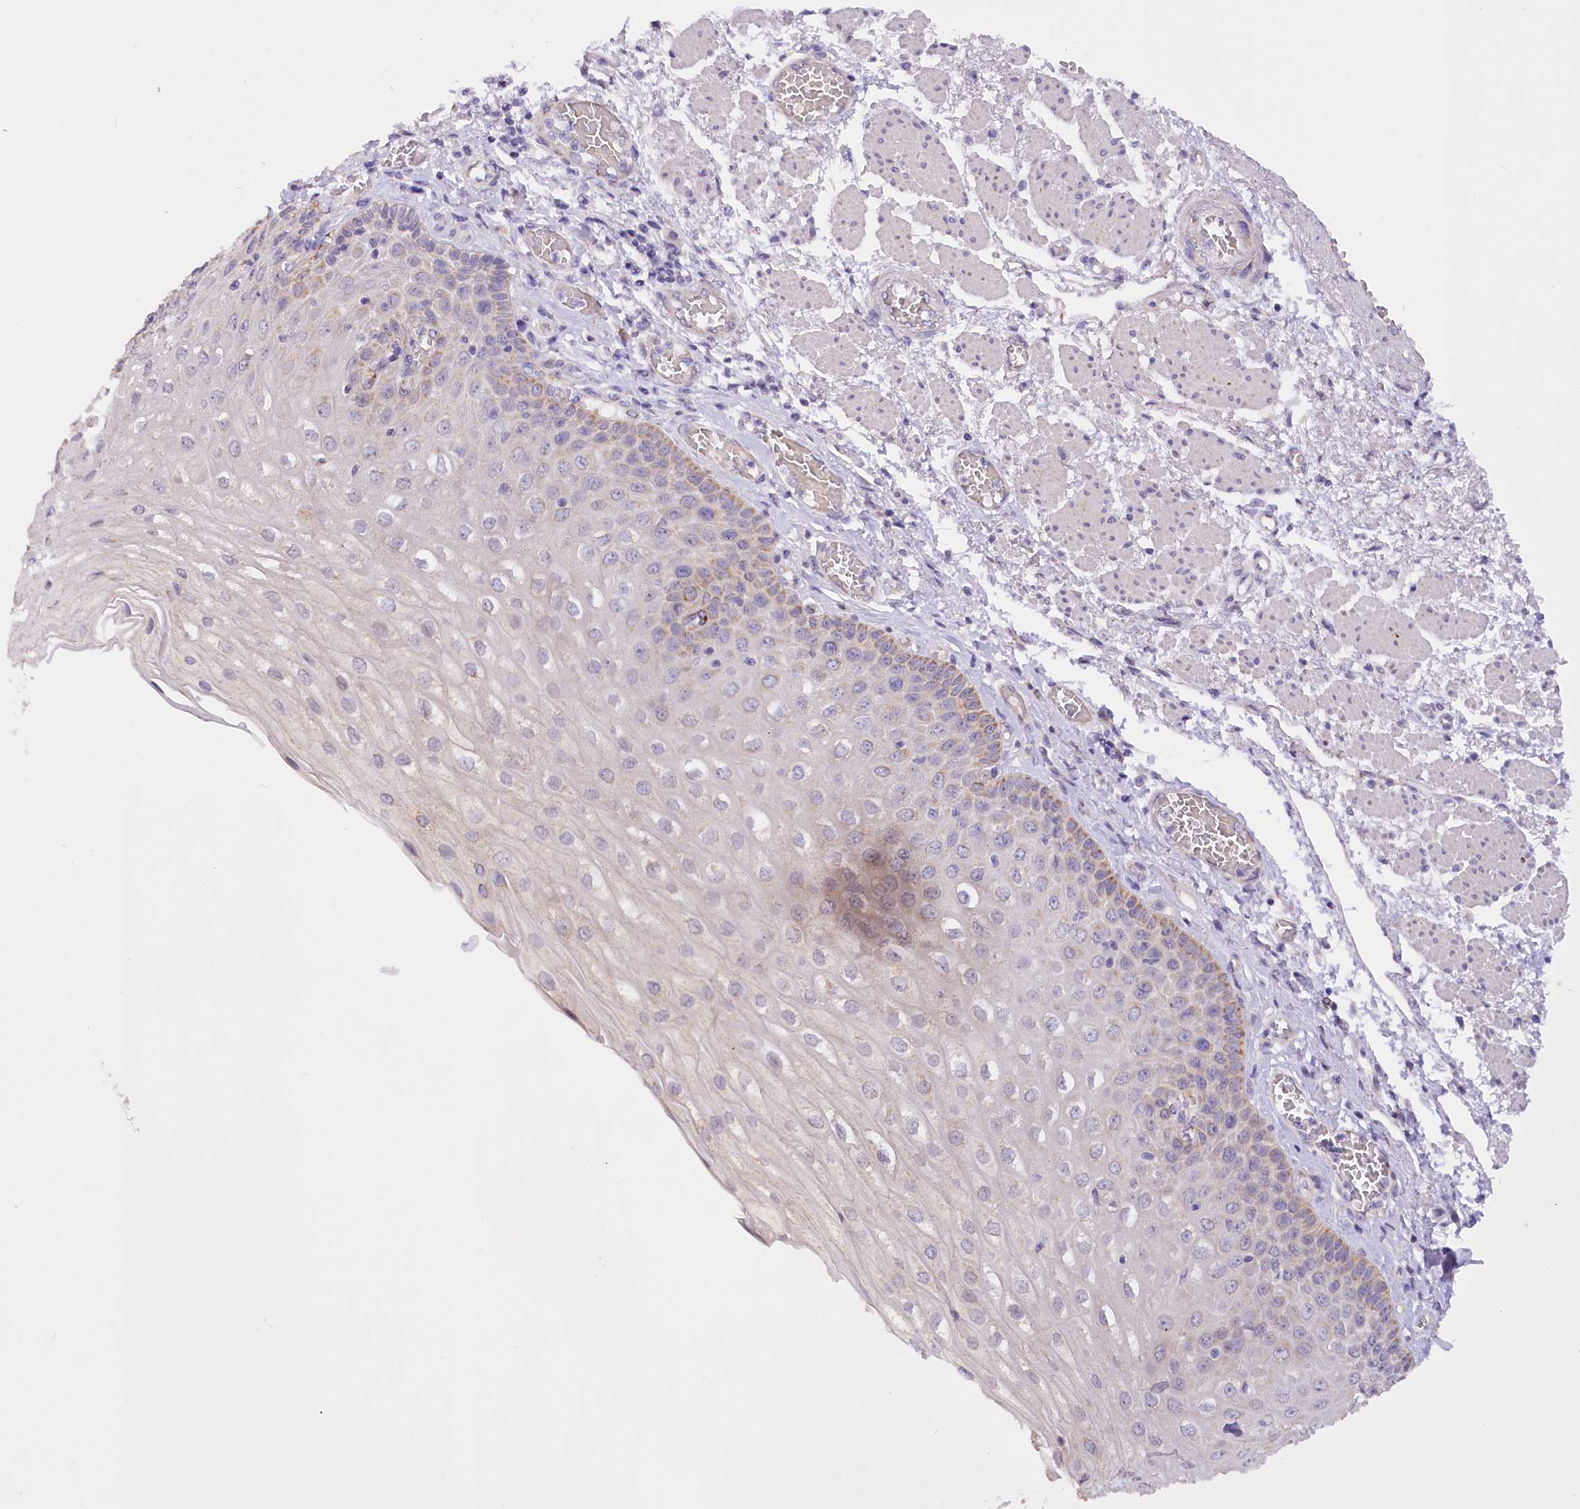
{"staining": {"intensity": "weak", "quantity": "<25%", "location": "cytoplasmic/membranous"}, "tissue": "esophagus", "cell_type": "Squamous epithelial cells", "image_type": "normal", "snomed": [{"axis": "morphology", "description": "Normal tissue, NOS"}, {"axis": "topography", "description": "Esophagus"}], "caption": "IHC histopathology image of normal esophagus stained for a protein (brown), which displays no expression in squamous epithelial cells. The staining is performed using DAB (3,3'-diaminobenzidine) brown chromogen with nuclei counter-stained in using hematoxylin.", "gene": "DCUN1D1", "patient": {"sex": "male", "age": 81}}